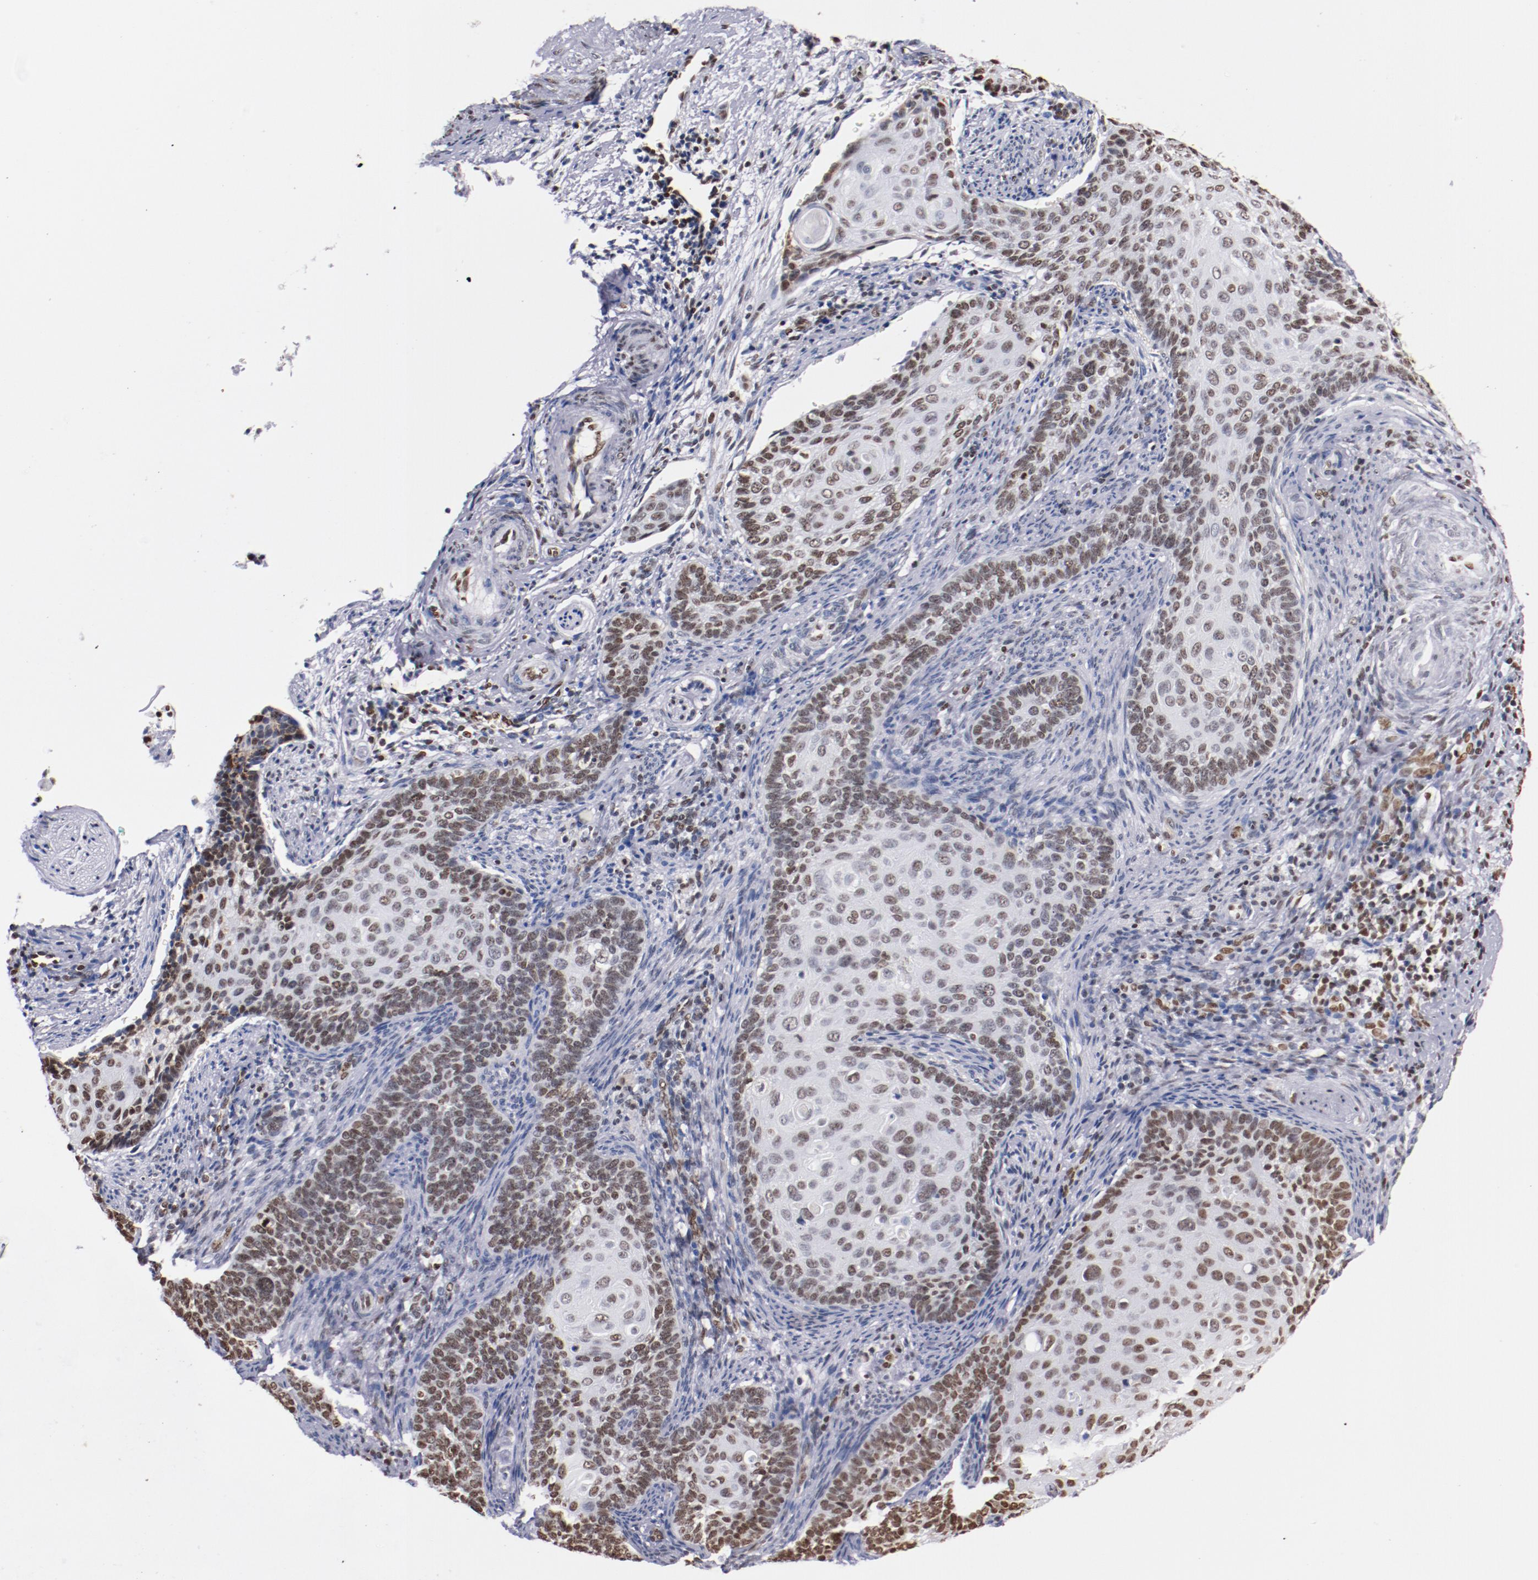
{"staining": {"intensity": "weak", "quantity": ">75%", "location": "nuclear"}, "tissue": "cervical cancer", "cell_type": "Tumor cells", "image_type": "cancer", "snomed": [{"axis": "morphology", "description": "Squamous cell carcinoma, NOS"}, {"axis": "topography", "description": "Cervix"}], "caption": "Cervical cancer (squamous cell carcinoma) stained for a protein (brown) shows weak nuclear positive staining in about >75% of tumor cells.", "gene": "IFI16", "patient": {"sex": "female", "age": 33}}